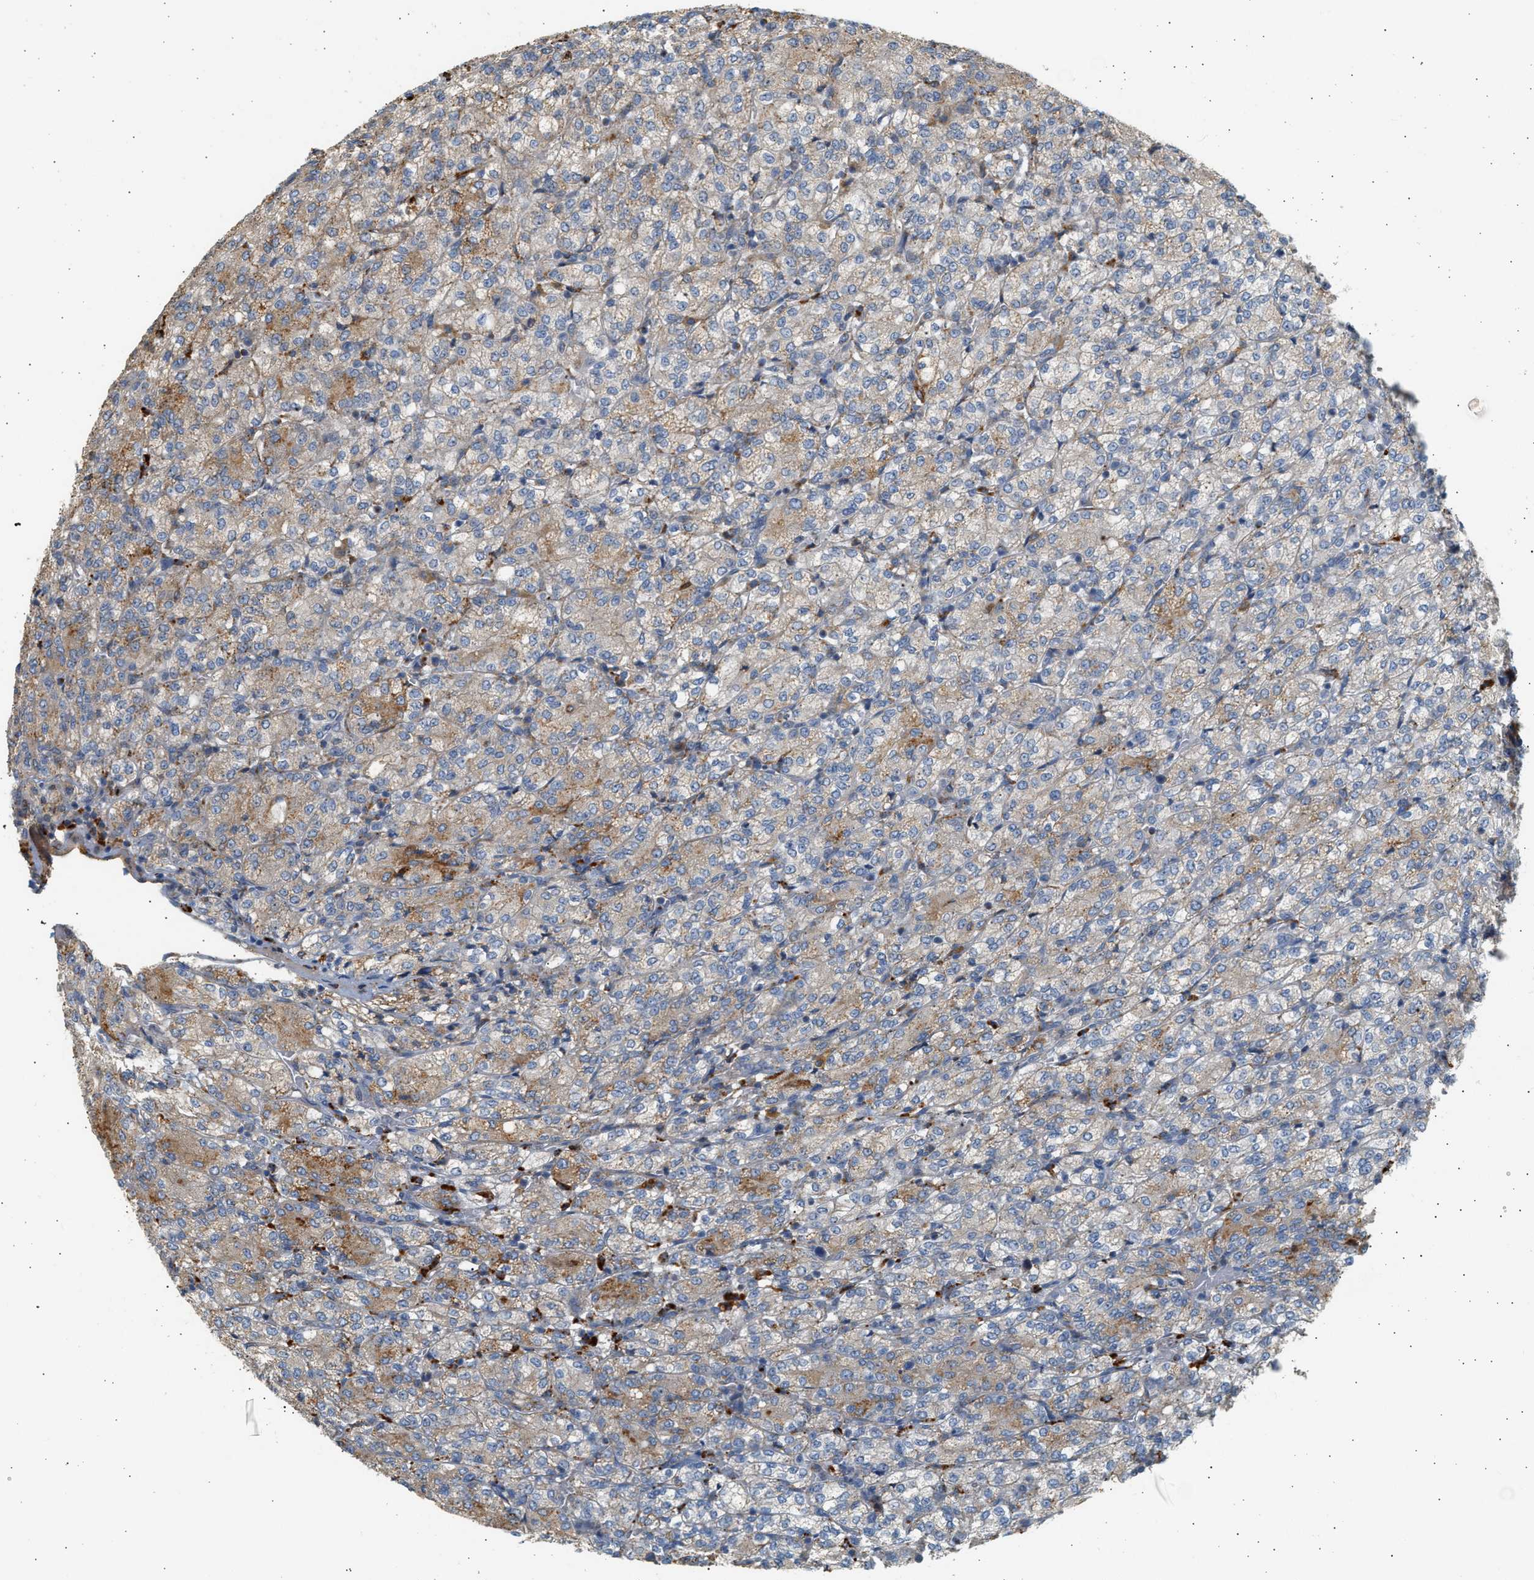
{"staining": {"intensity": "moderate", "quantity": "25%-75%", "location": "cytoplasmic/membranous"}, "tissue": "renal cancer", "cell_type": "Tumor cells", "image_type": "cancer", "snomed": [{"axis": "morphology", "description": "Adenocarcinoma, NOS"}, {"axis": "topography", "description": "Kidney"}], "caption": "Renal adenocarcinoma stained with DAB (3,3'-diaminobenzidine) immunohistochemistry reveals medium levels of moderate cytoplasmic/membranous positivity in about 25%-75% of tumor cells. The staining was performed using DAB (3,3'-diaminobenzidine) to visualize the protein expression in brown, while the nuclei were stained in blue with hematoxylin (Magnification: 20x).", "gene": "ENTHD1", "patient": {"sex": "male", "age": 77}}